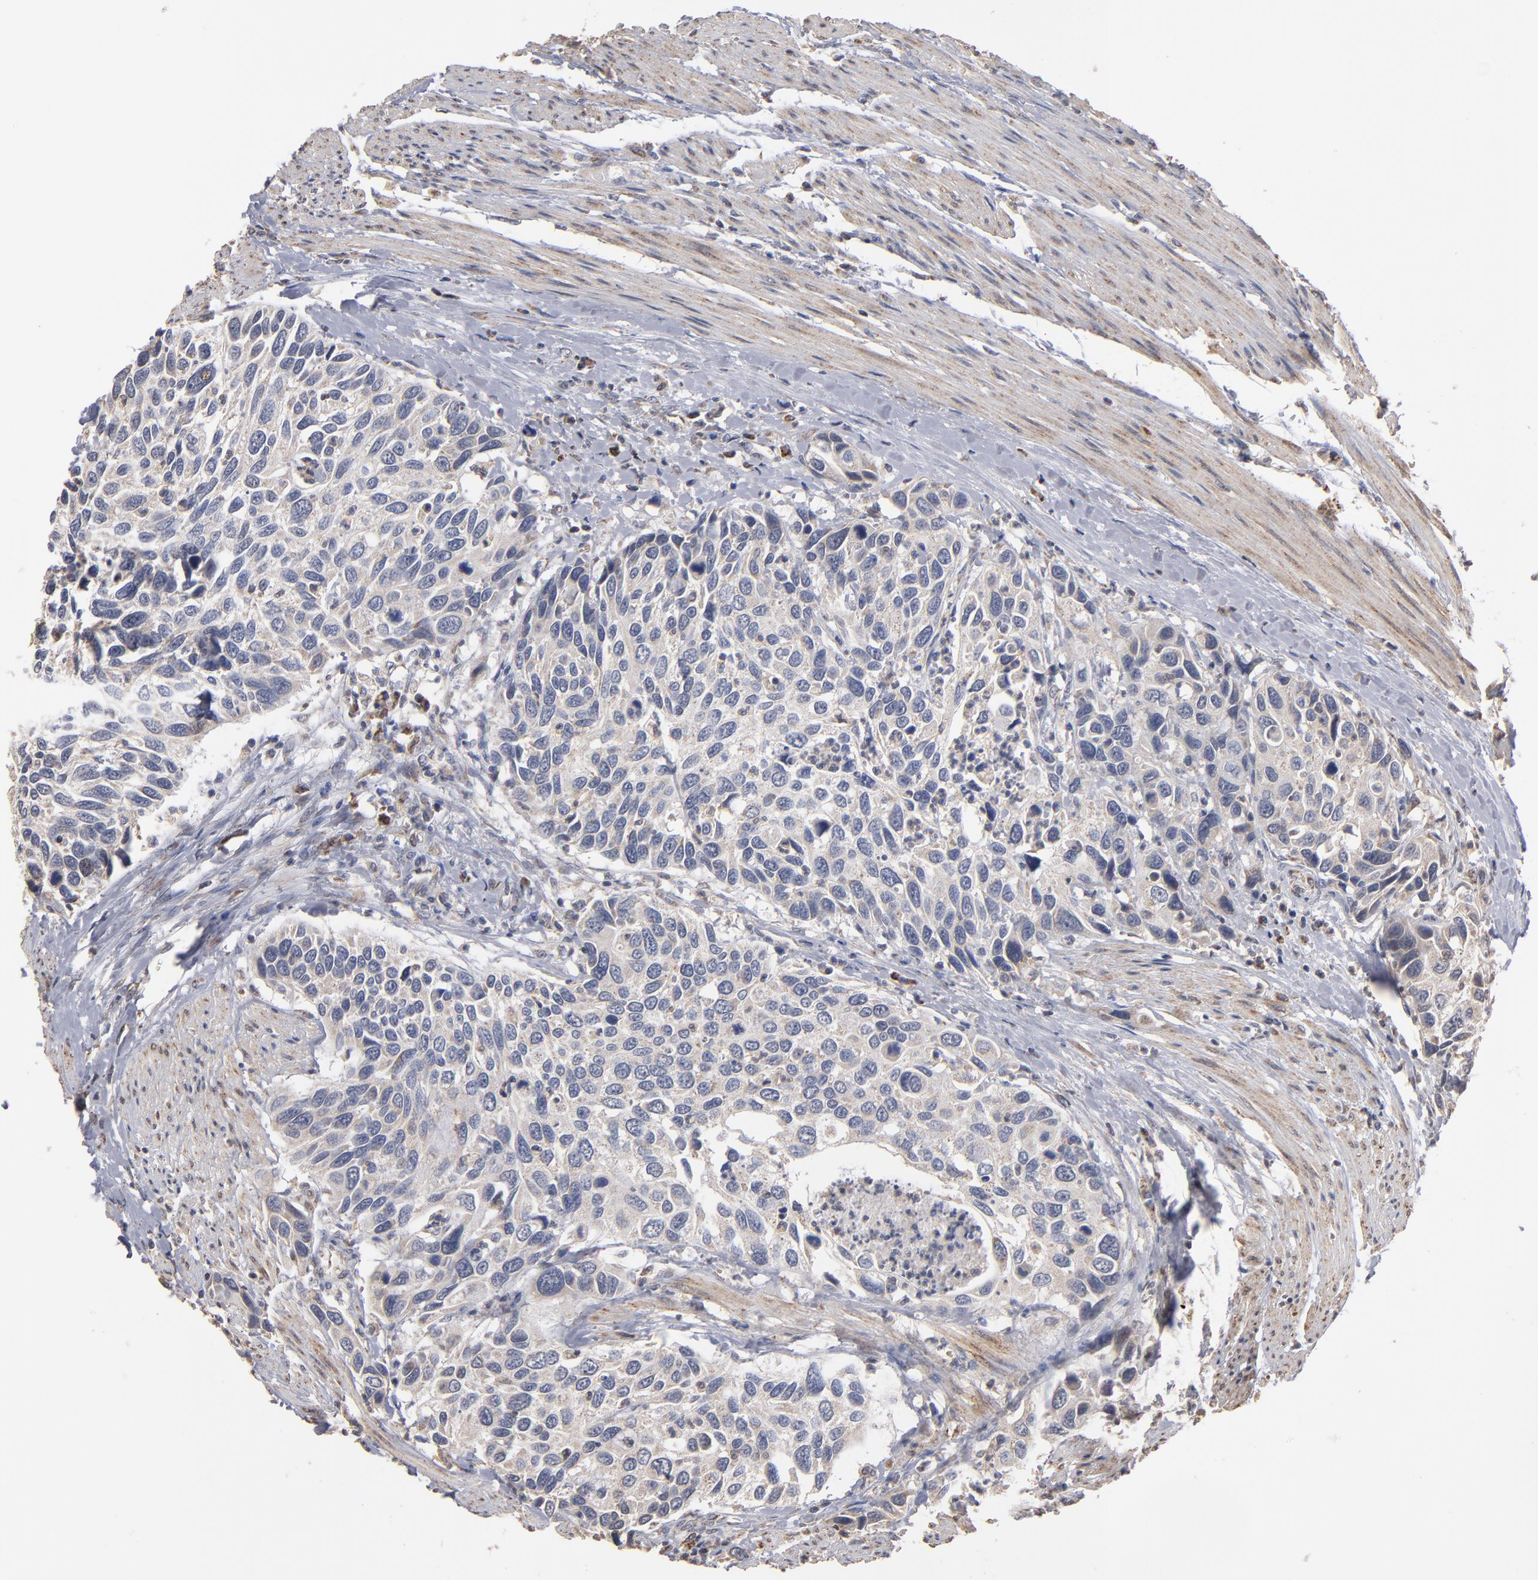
{"staining": {"intensity": "weak", "quantity": "<25%", "location": "cytoplasmic/membranous"}, "tissue": "urothelial cancer", "cell_type": "Tumor cells", "image_type": "cancer", "snomed": [{"axis": "morphology", "description": "Urothelial carcinoma, High grade"}, {"axis": "topography", "description": "Urinary bladder"}], "caption": "High-grade urothelial carcinoma stained for a protein using IHC exhibits no positivity tumor cells.", "gene": "MIPOL1", "patient": {"sex": "male", "age": 66}}